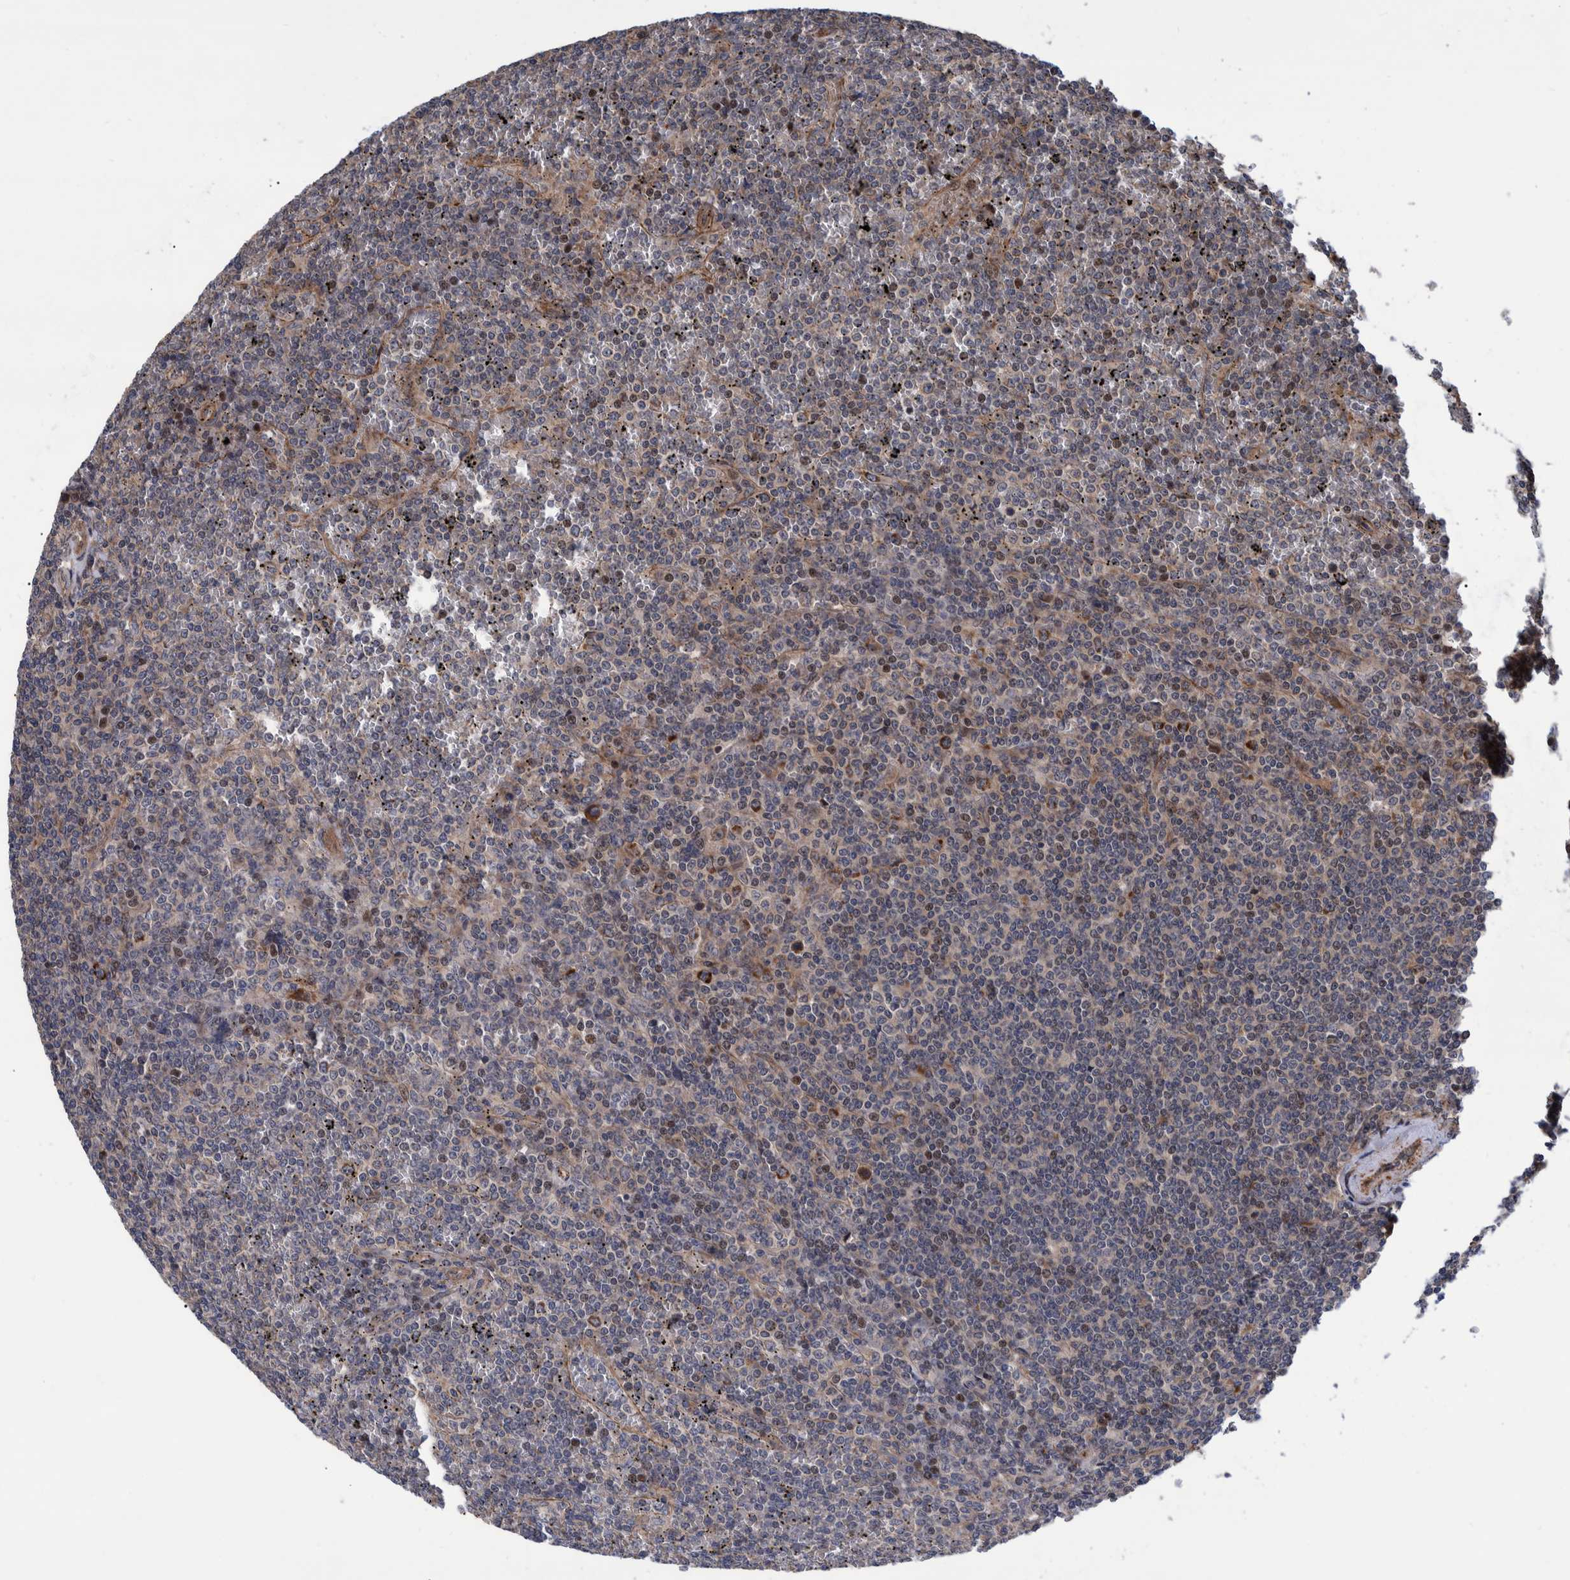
{"staining": {"intensity": "moderate", "quantity": "<25%", "location": "cytoplasmic/membranous,nuclear"}, "tissue": "lymphoma", "cell_type": "Tumor cells", "image_type": "cancer", "snomed": [{"axis": "morphology", "description": "Malignant lymphoma, non-Hodgkin's type, Low grade"}, {"axis": "topography", "description": "Spleen"}], "caption": "Malignant lymphoma, non-Hodgkin's type (low-grade) stained with a protein marker exhibits moderate staining in tumor cells.", "gene": "GRPEL2", "patient": {"sex": "female", "age": 19}}